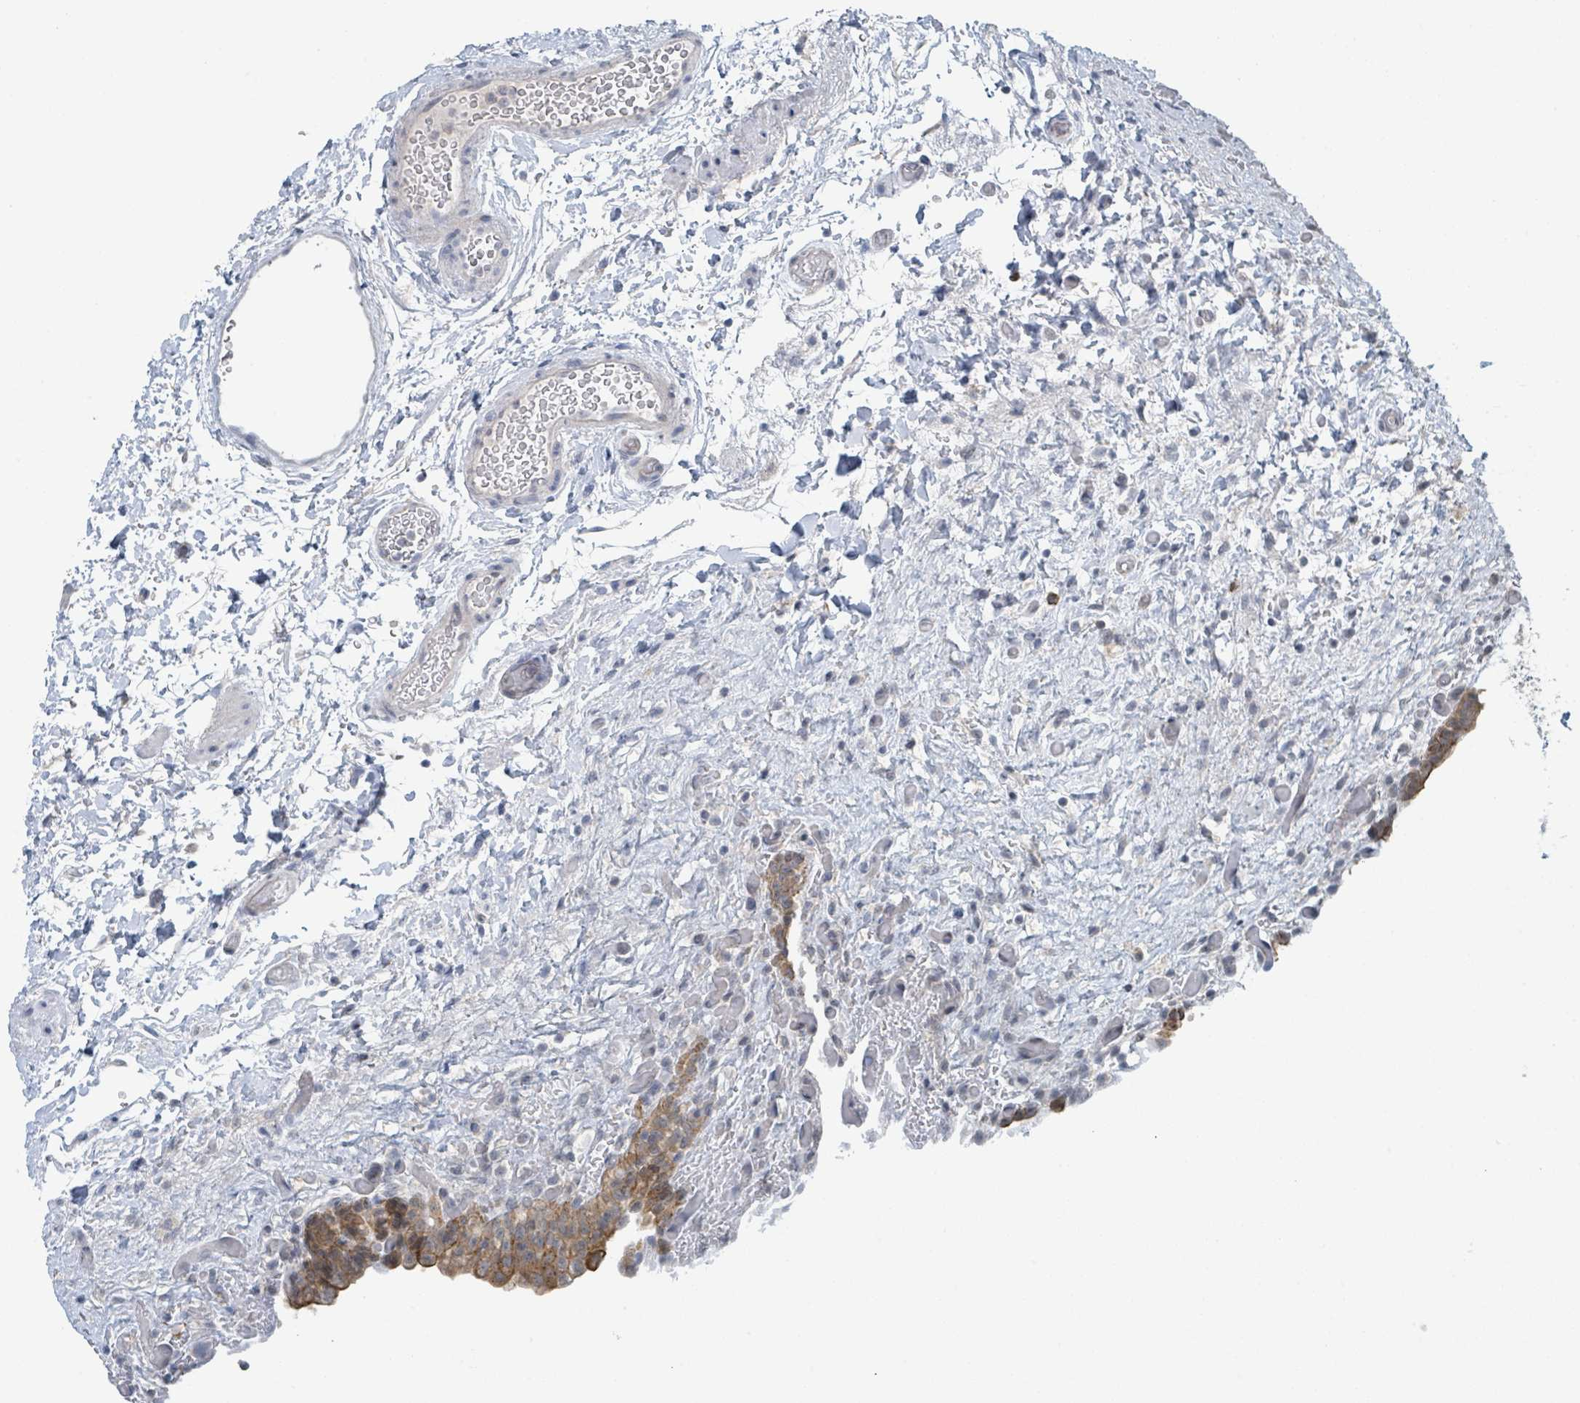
{"staining": {"intensity": "moderate", "quantity": "25%-75%", "location": "cytoplasmic/membranous"}, "tissue": "urinary bladder", "cell_type": "Urothelial cells", "image_type": "normal", "snomed": [{"axis": "morphology", "description": "Normal tissue, NOS"}, {"axis": "topography", "description": "Urinary bladder"}], "caption": "A high-resolution micrograph shows IHC staining of benign urinary bladder, which shows moderate cytoplasmic/membranous positivity in about 25%-75% of urothelial cells. The staining was performed using DAB, with brown indicating positive protein expression. Nuclei are stained blue with hematoxylin.", "gene": "ANKRD55", "patient": {"sex": "male", "age": 69}}